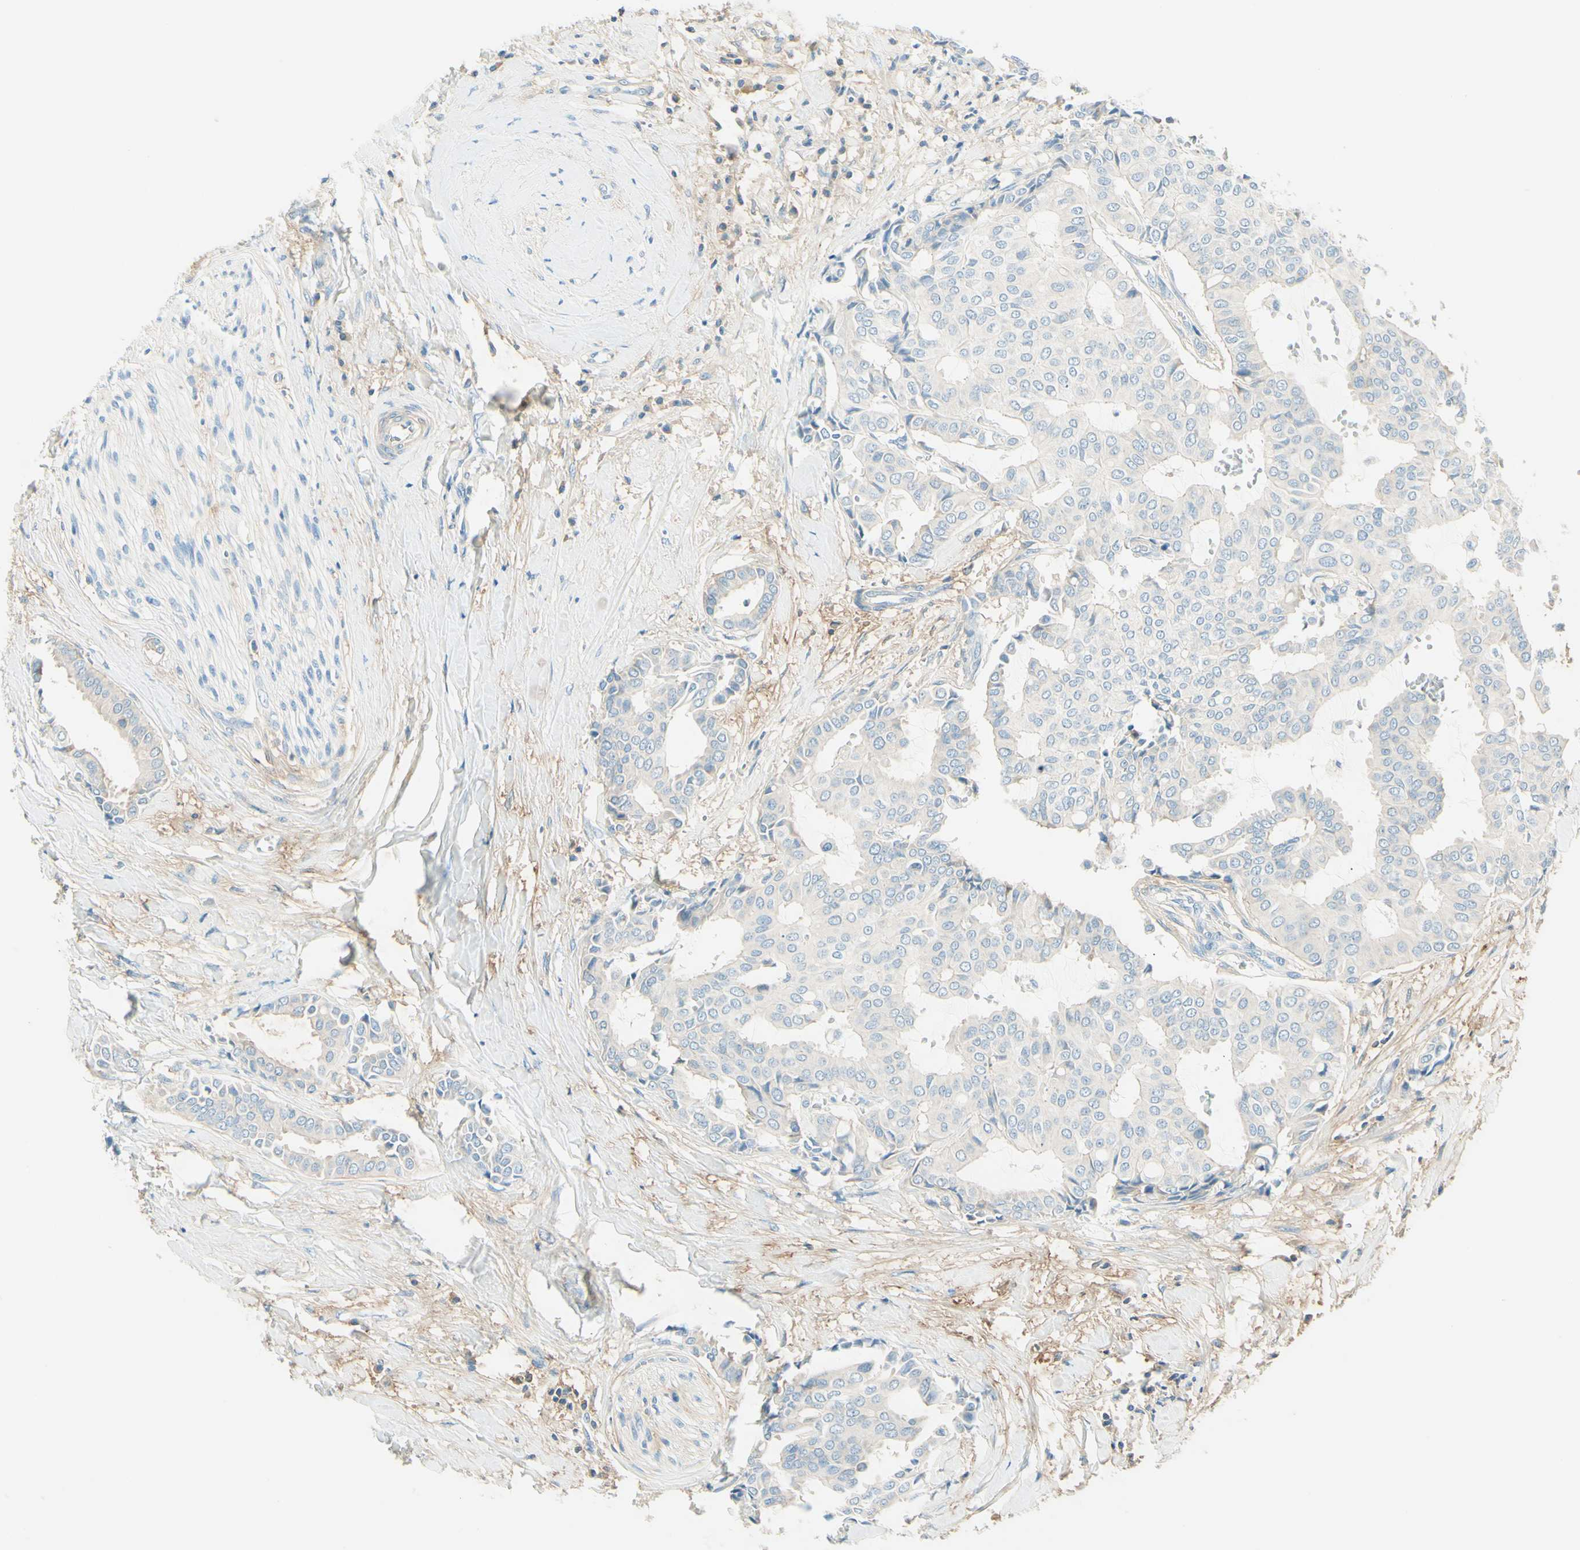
{"staining": {"intensity": "weak", "quantity": "25%-75%", "location": "cytoplasmic/membranous"}, "tissue": "head and neck cancer", "cell_type": "Tumor cells", "image_type": "cancer", "snomed": [{"axis": "morphology", "description": "Adenocarcinoma, NOS"}, {"axis": "topography", "description": "Salivary gland"}, {"axis": "topography", "description": "Head-Neck"}], "caption": "Adenocarcinoma (head and neck) stained for a protein (brown) displays weak cytoplasmic/membranous positive staining in approximately 25%-75% of tumor cells.", "gene": "NCBP2L", "patient": {"sex": "female", "age": 59}}